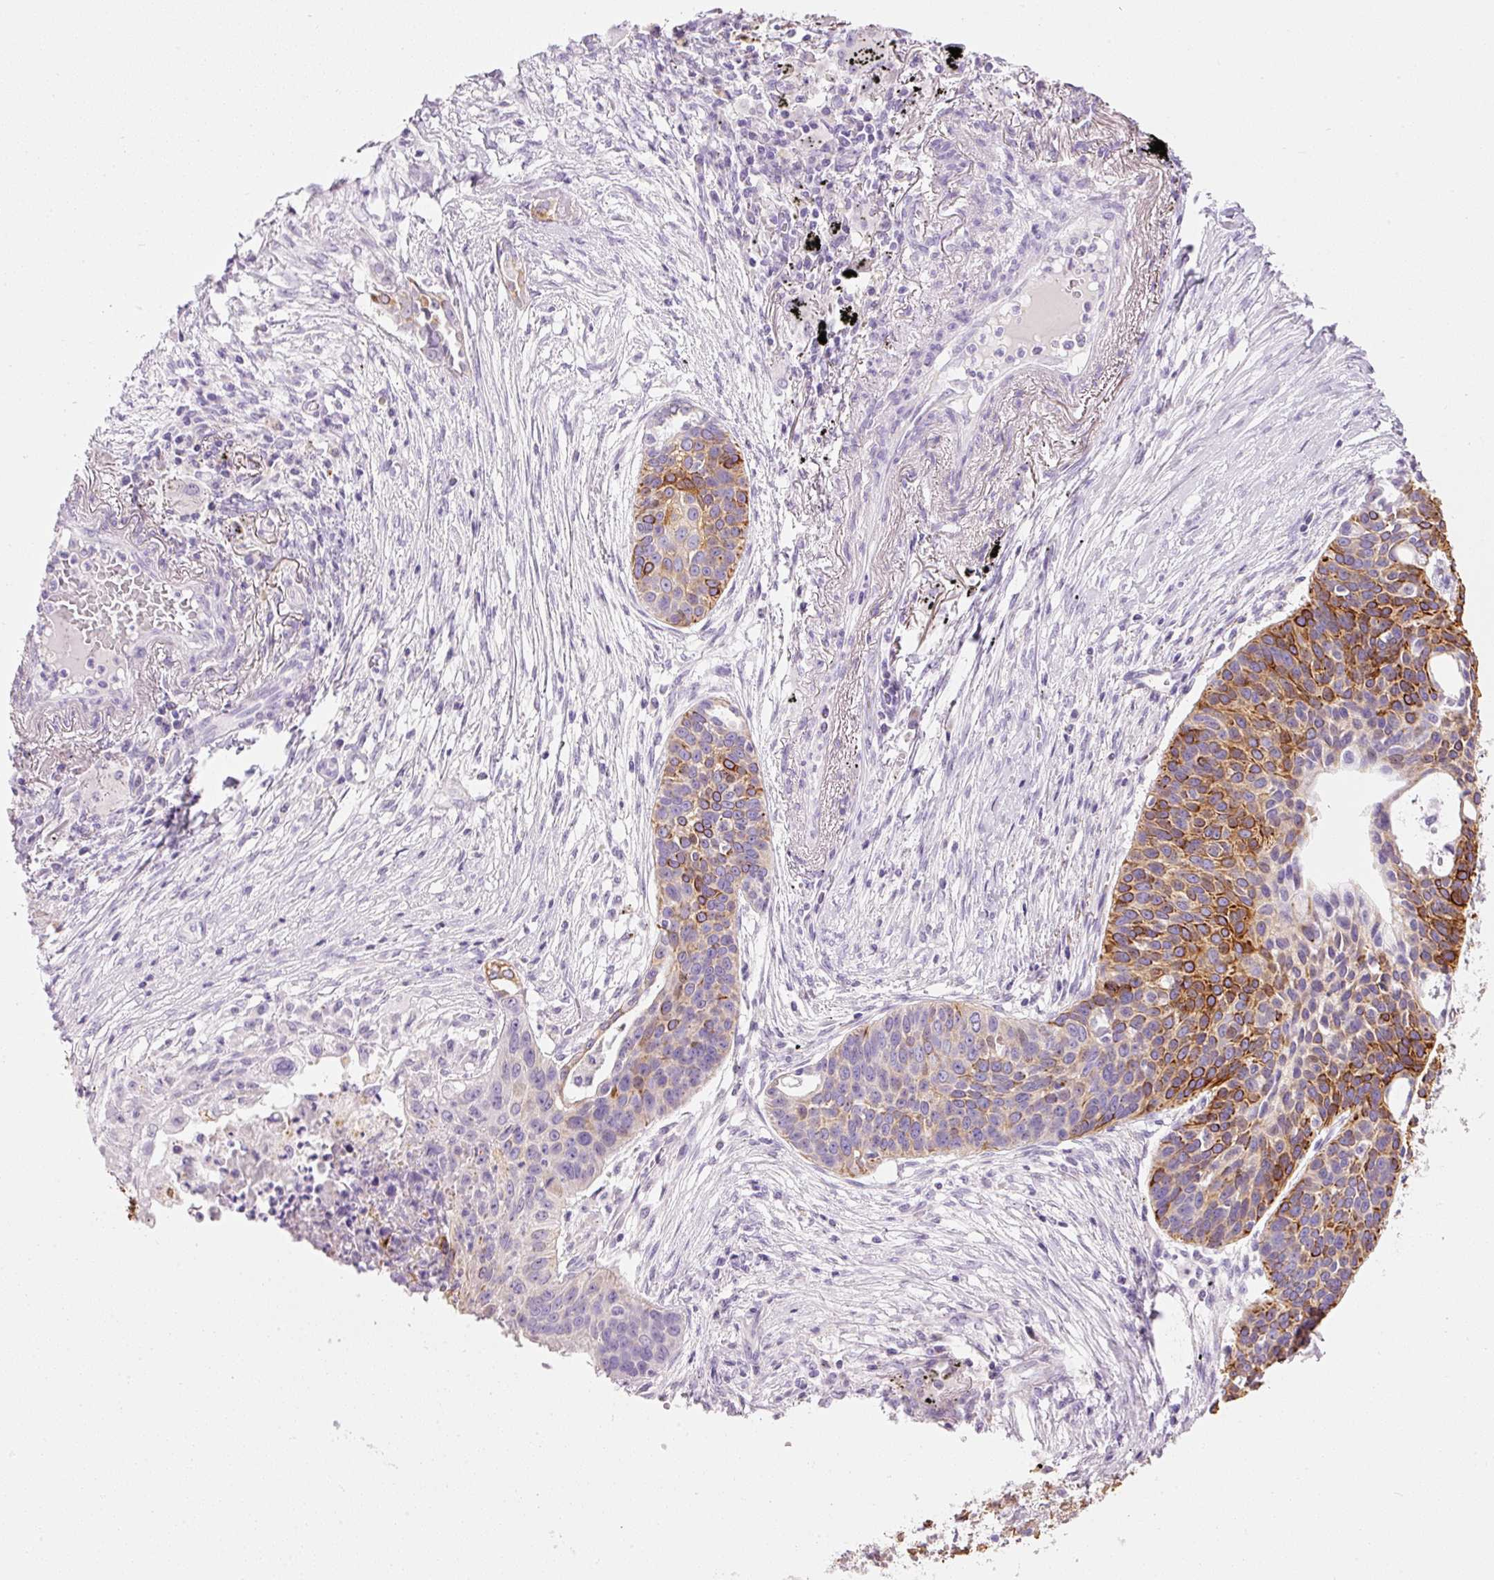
{"staining": {"intensity": "strong", "quantity": "25%-75%", "location": "cytoplasmic/membranous"}, "tissue": "lung cancer", "cell_type": "Tumor cells", "image_type": "cancer", "snomed": [{"axis": "morphology", "description": "Squamous cell carcinoma, NOS"}, {"axis": "topography", "description": "Lung"}], "caption": "Protein expression analysis of human lung squamous cell carcinoma reveals strong cytoplasmic/membranous staining in approximately 25%-75% of tumor cells.", "gene": "CARD16", "patient": {"sex": "male", "age": 71}}